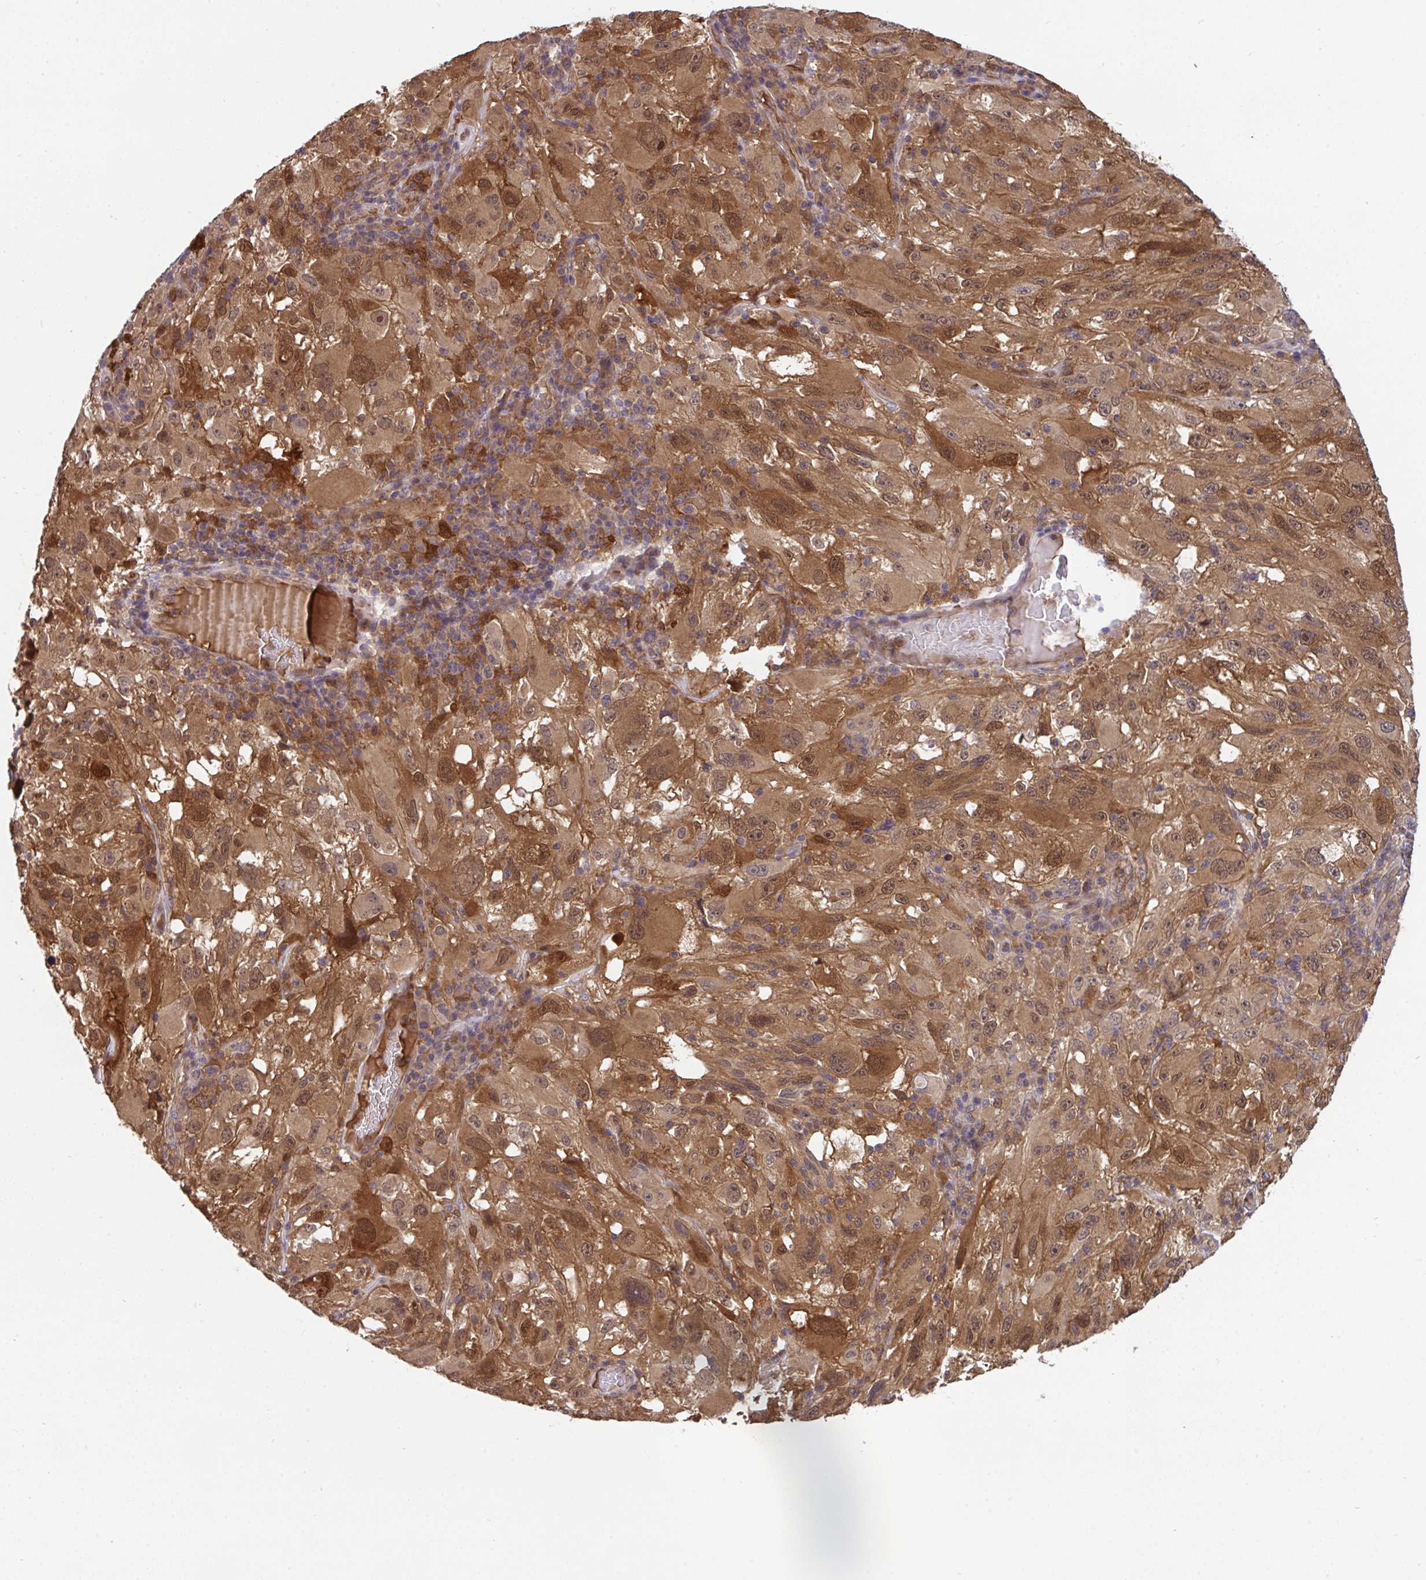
{"staining": {"intensity": "moderate", "quantity": ">75%", "location": "cytoplasmic/membranous,nuclear"}, "tissue": "melanoma", "cell_type": "Tumor cells", "image_type": "cancer", "snomed": [{"axis": "morphology", "description": "Malignant melanoma, NOS"}, {"axis": "topography", "description": "Skin"}], "caption": "High-magnification brightfield microscopy of malignant melanoma stained with DAB (3,3'-diaminobenzidine) (brown) and counterstained with hematoxylin (blue). tumor cells exhibit moderate cytoplasmic/membranous and nuclear positivity is present in approximately>75% of cells. (Stains: DAB (3,3'-diaminobenzidine) in brown, nuclei in blue, Microscopy: brightfield microscopy at high magnification).", "gene": "TIGAR", "patient": {"sex": "female", "age": 71}}